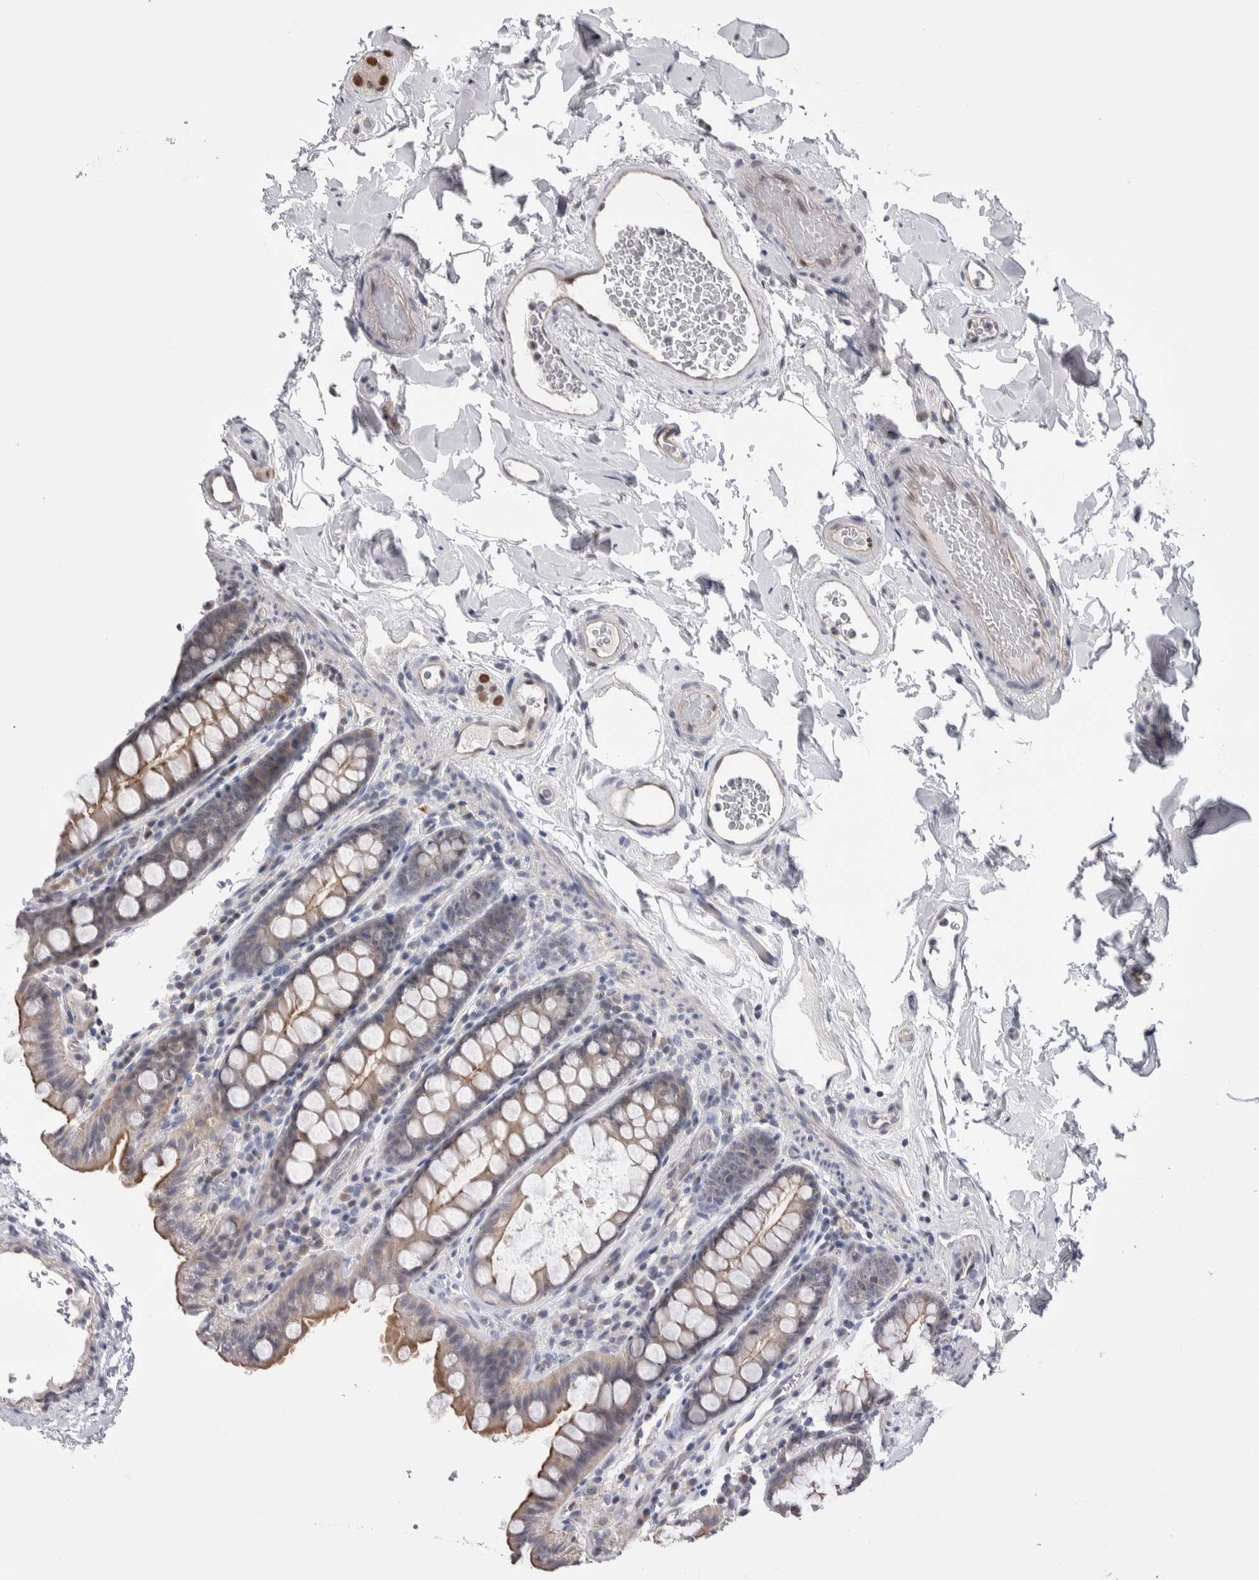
{"staining": {"intensity": "negative", "quantity": "none", "location": "none"}, "tissue": "colon", "cell_type": "Endothelial cells", "image_type": "normal", "snomed": [{"axis": "morphology", "description": "Normal tissue, NOS"}, {"axis": "topography", "description": "Colon"}, {"axis": "topography", "description": "Peripheral nerve tissue"}], "caption": "This image is of benign colon stained with immunohistochemistry to label a protein in brown with the nuclei are counter-stained blue. There is no positivity in endothelial cells.", "gene": "ZBTB49", "patient": {"sex": "female", "age": 61}}